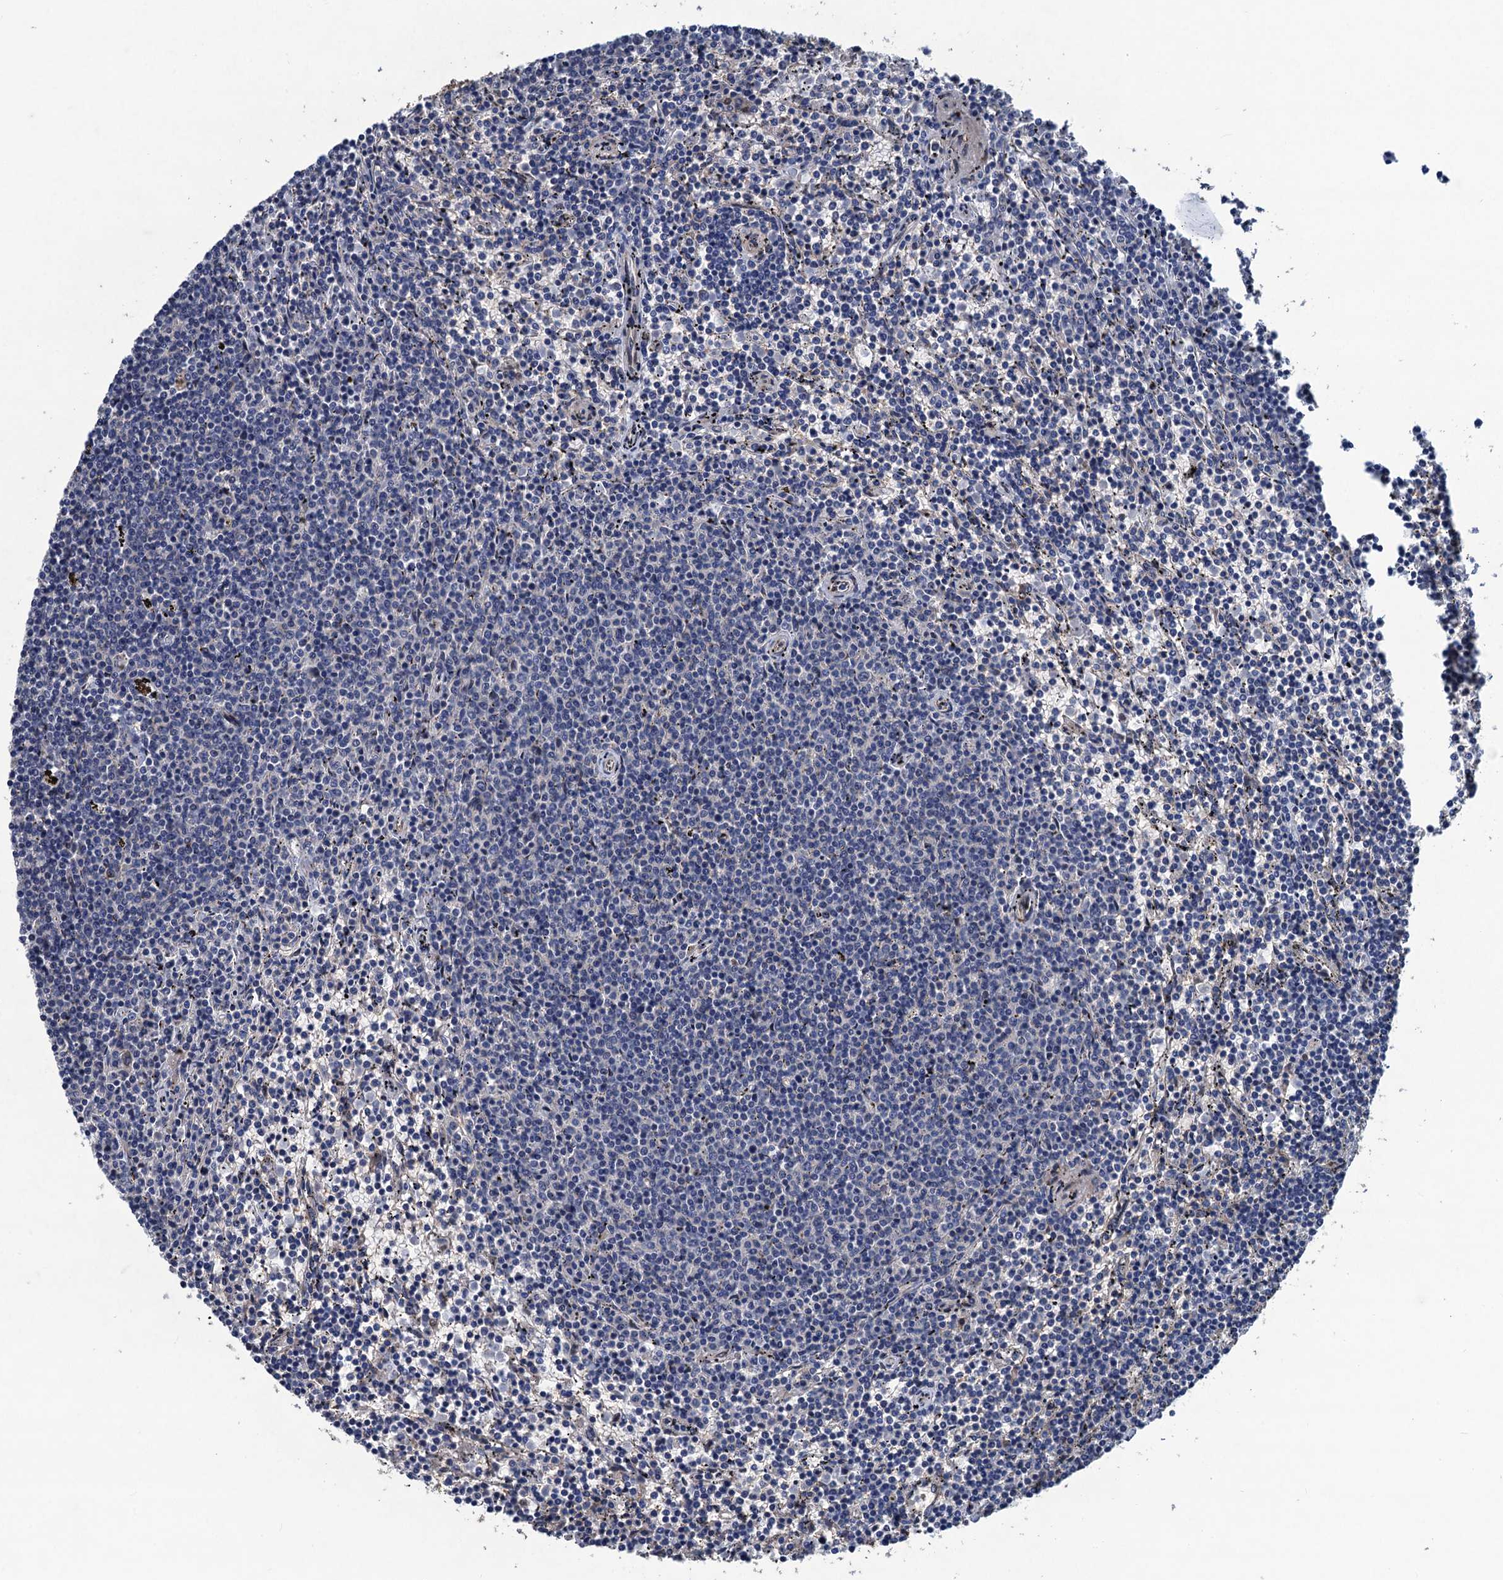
{"staining": {"intensity": "negative", "quantity": "none", "location": "none"}, "tissue": "lymphoma", "cell_type": "Tumor cells", "image_type": "cancer", "snomed": [{"axis": "morphology", "description": "Malignant lymphoma, non-Hodgkin's type, Low grade"}, {"axis": "topography", "description": "Spleen"}], "caption": "Human lymphoma stained for a protein using immunohistochemistry demonstrates no staining in tumor cells.", "gene": "TRAF7", "patient": {"sex": "female", "age": 50}}